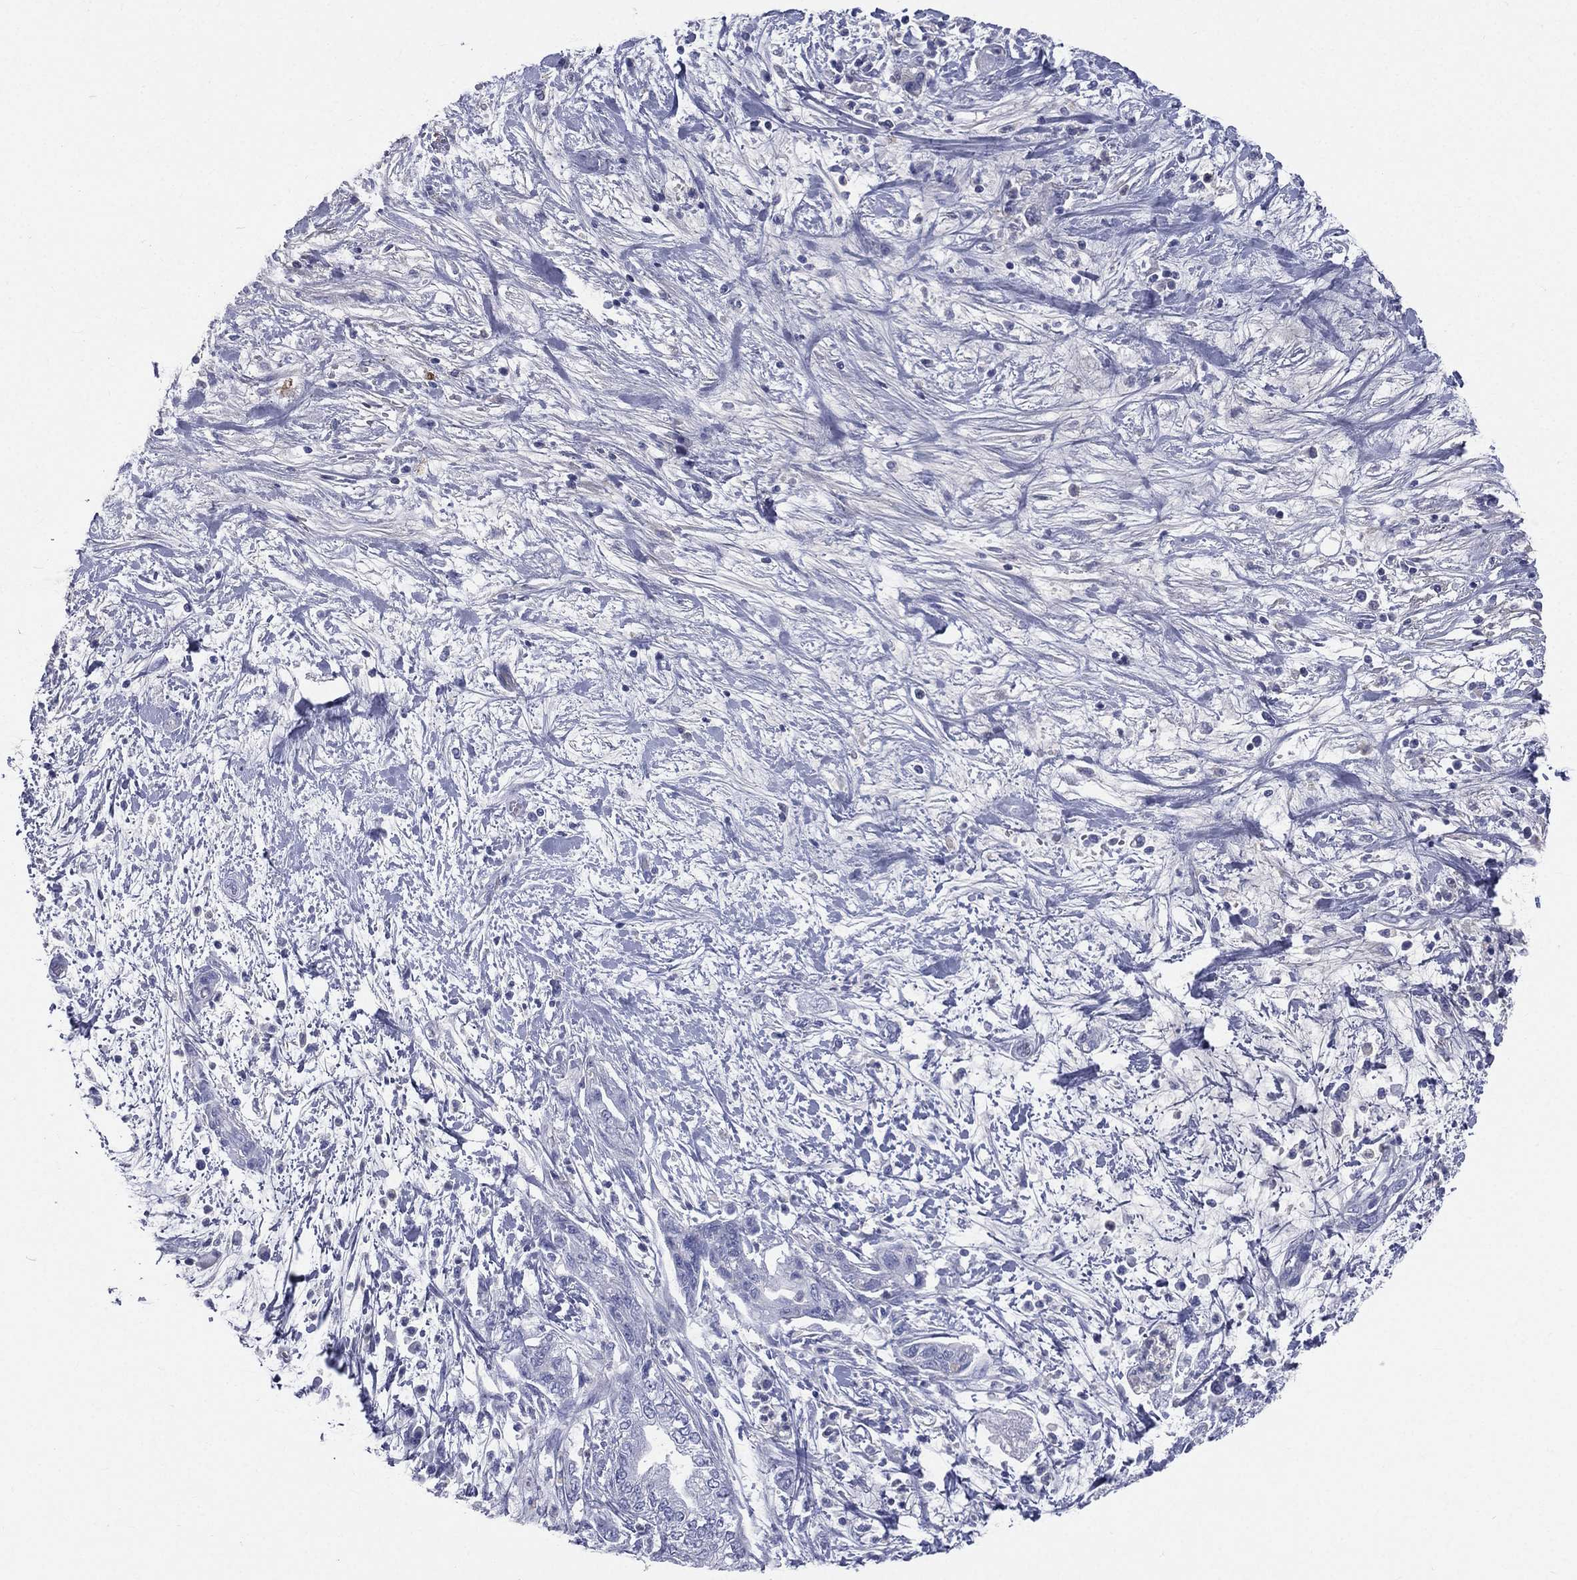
{"staining": {"intensity": "negative", "quantity": "none", "location": "none"}, "tissue": "pancreatic cancer", "cell_type": "Tumor cells", "image_type": "cancer", "snomed": [{"axis": "morphology", "description": "Adenocarcinoma, NOS"}, {"axis": "topography", "description": "Pancreas"}], "caption": "The immunohistochemistry (IHC) micrograph has no significant staining in tumor cells of pancreatic adenocarcinoma tissue. (DAB (3,3'-diaminobenzidine) immunohistochemistry (IHC), high magnification).", "gene": "HP", "patient": {"sex": "female", "age": 73}}